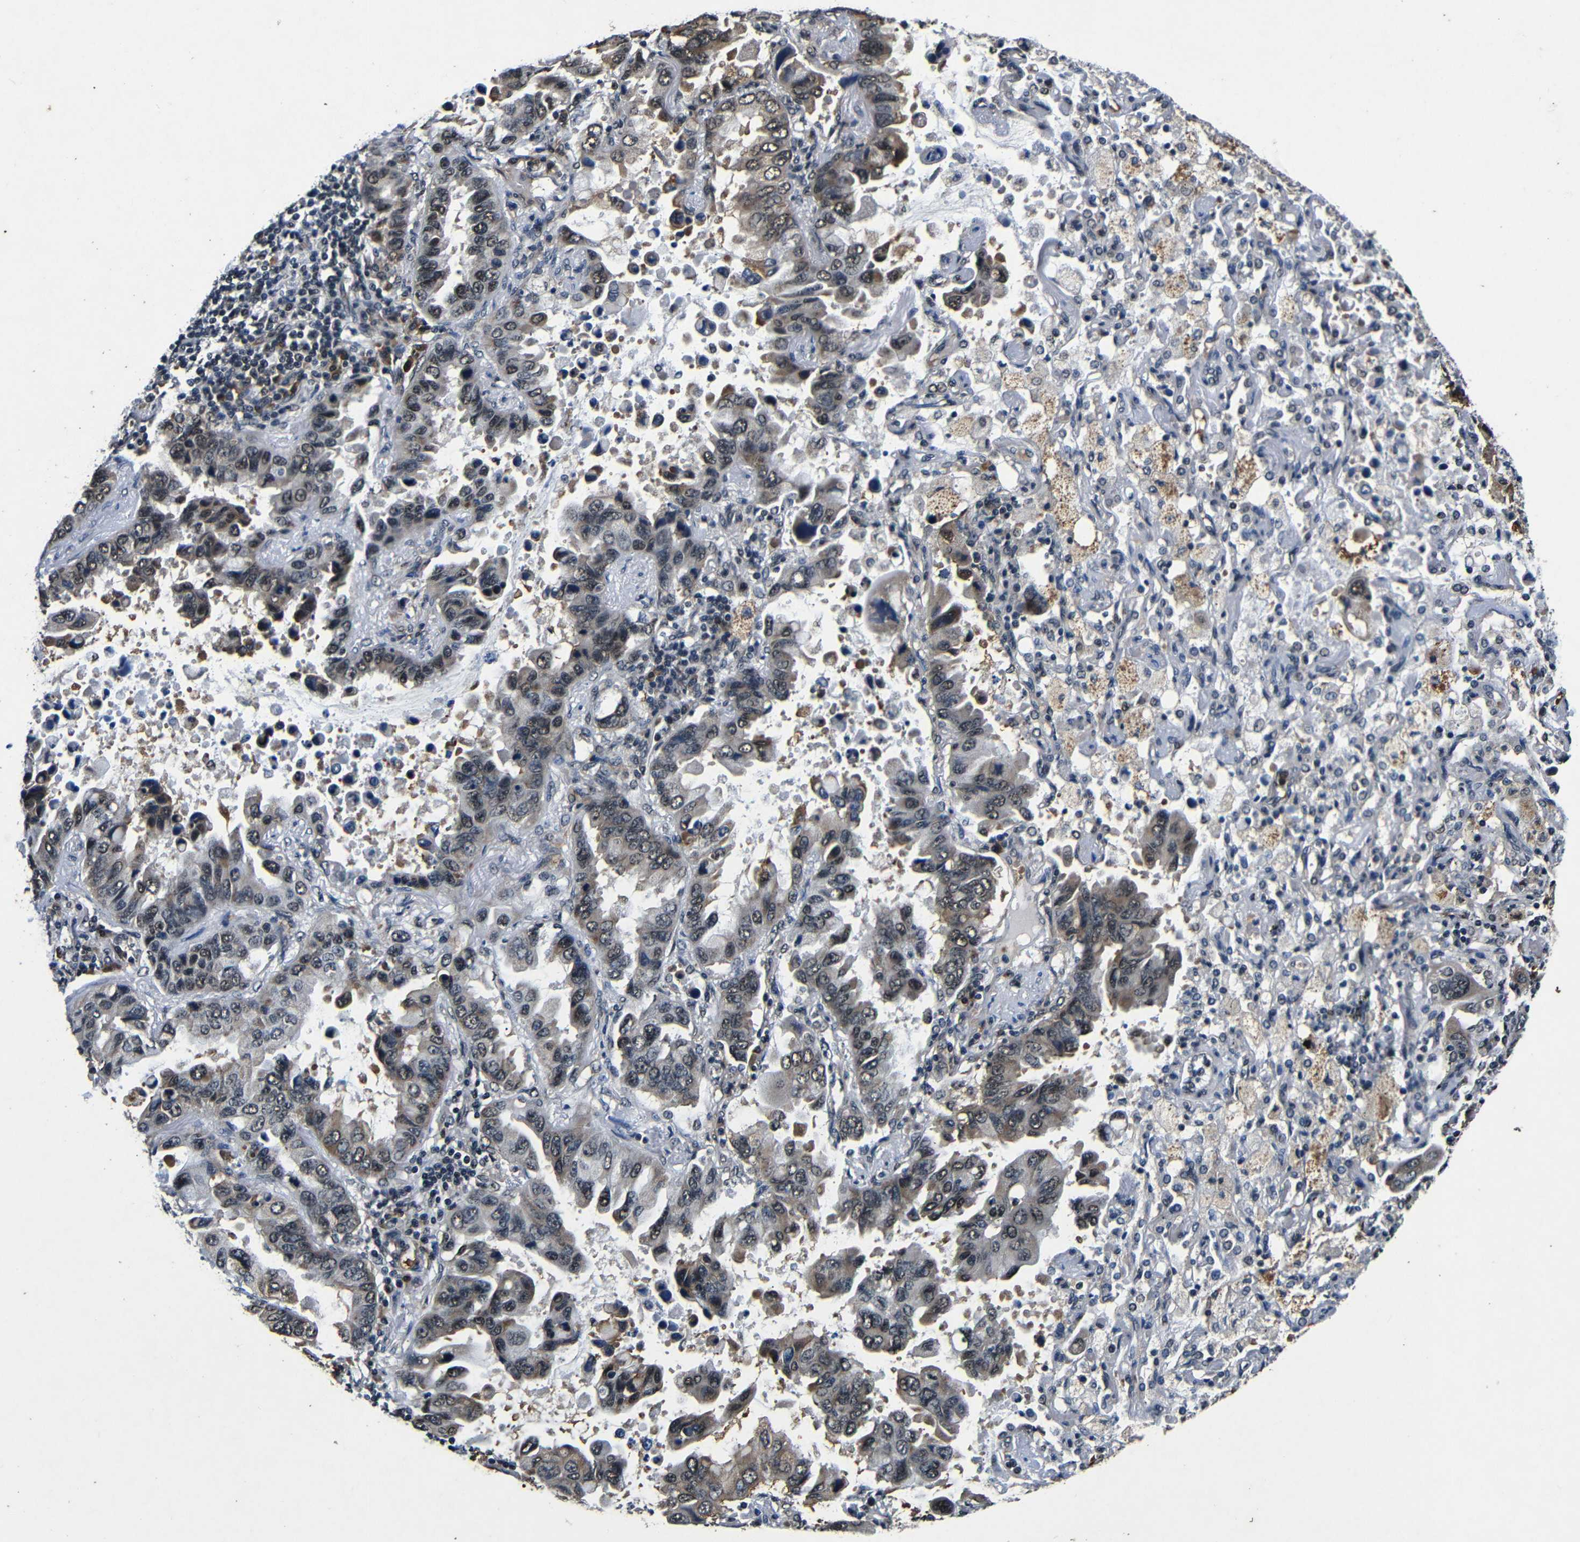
{"staining": {"intensity": "weak", "quantity": ">75%", "location": "cytoplasmic/membranous,nuclear"}, "tissue": "lung cancer", "cell_type": "Tumor cells", "image_type": "cancer", "snomed": [{"axis": "morphology", "description": "Adenocarcinoma, NOS"}, {"axis": "topography", "description": "Lung"}], "caption": "DAB (3,3'-diaminobenzidine) immunohistochemical staining of human adenocarcinoma (lung) shows weak cytoplasmic/membranous and nuclear protein positivity in about >75% of tumor cells. (DAB IHC, brown staining for protein, blue staining for nuclei).", "gene": "FOXD4", "patient": {"sex": "male", "age": 64}}